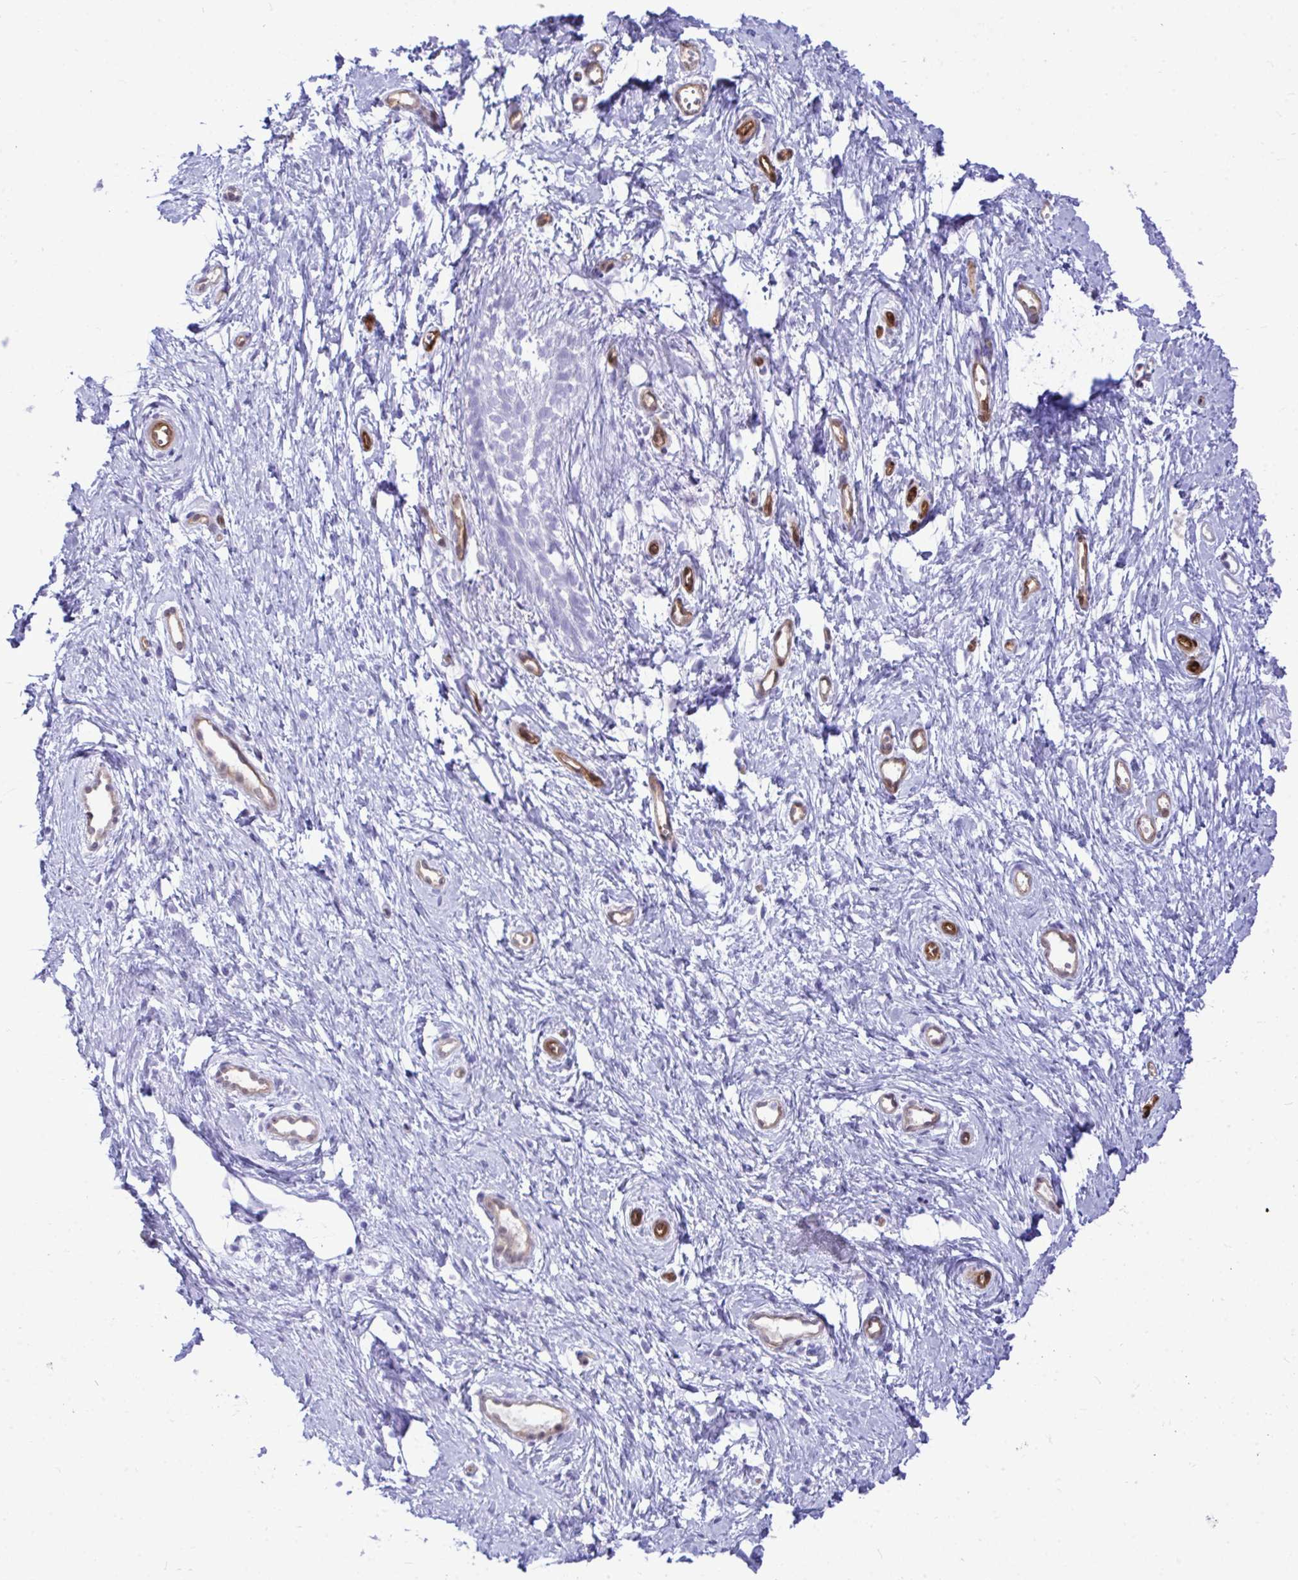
{"staining": {"intensity": "negative", "quantity": "none", "location": "none"}, "tissue": "vagina", "cell_type": "Squamous epithelial cells", "image_type": "normal", "snomed": [{"axis": "morphology", "description": "Normal tissue, NOS"}, {"axis": "topography", "description": "Vagina"}], "caption": "Immunohistochemical staining of normal human vagina shows no significant staining in squamous epithelial cells.", "gene": "LIMS2", "patient": {"sex": "female", "age": 38}}